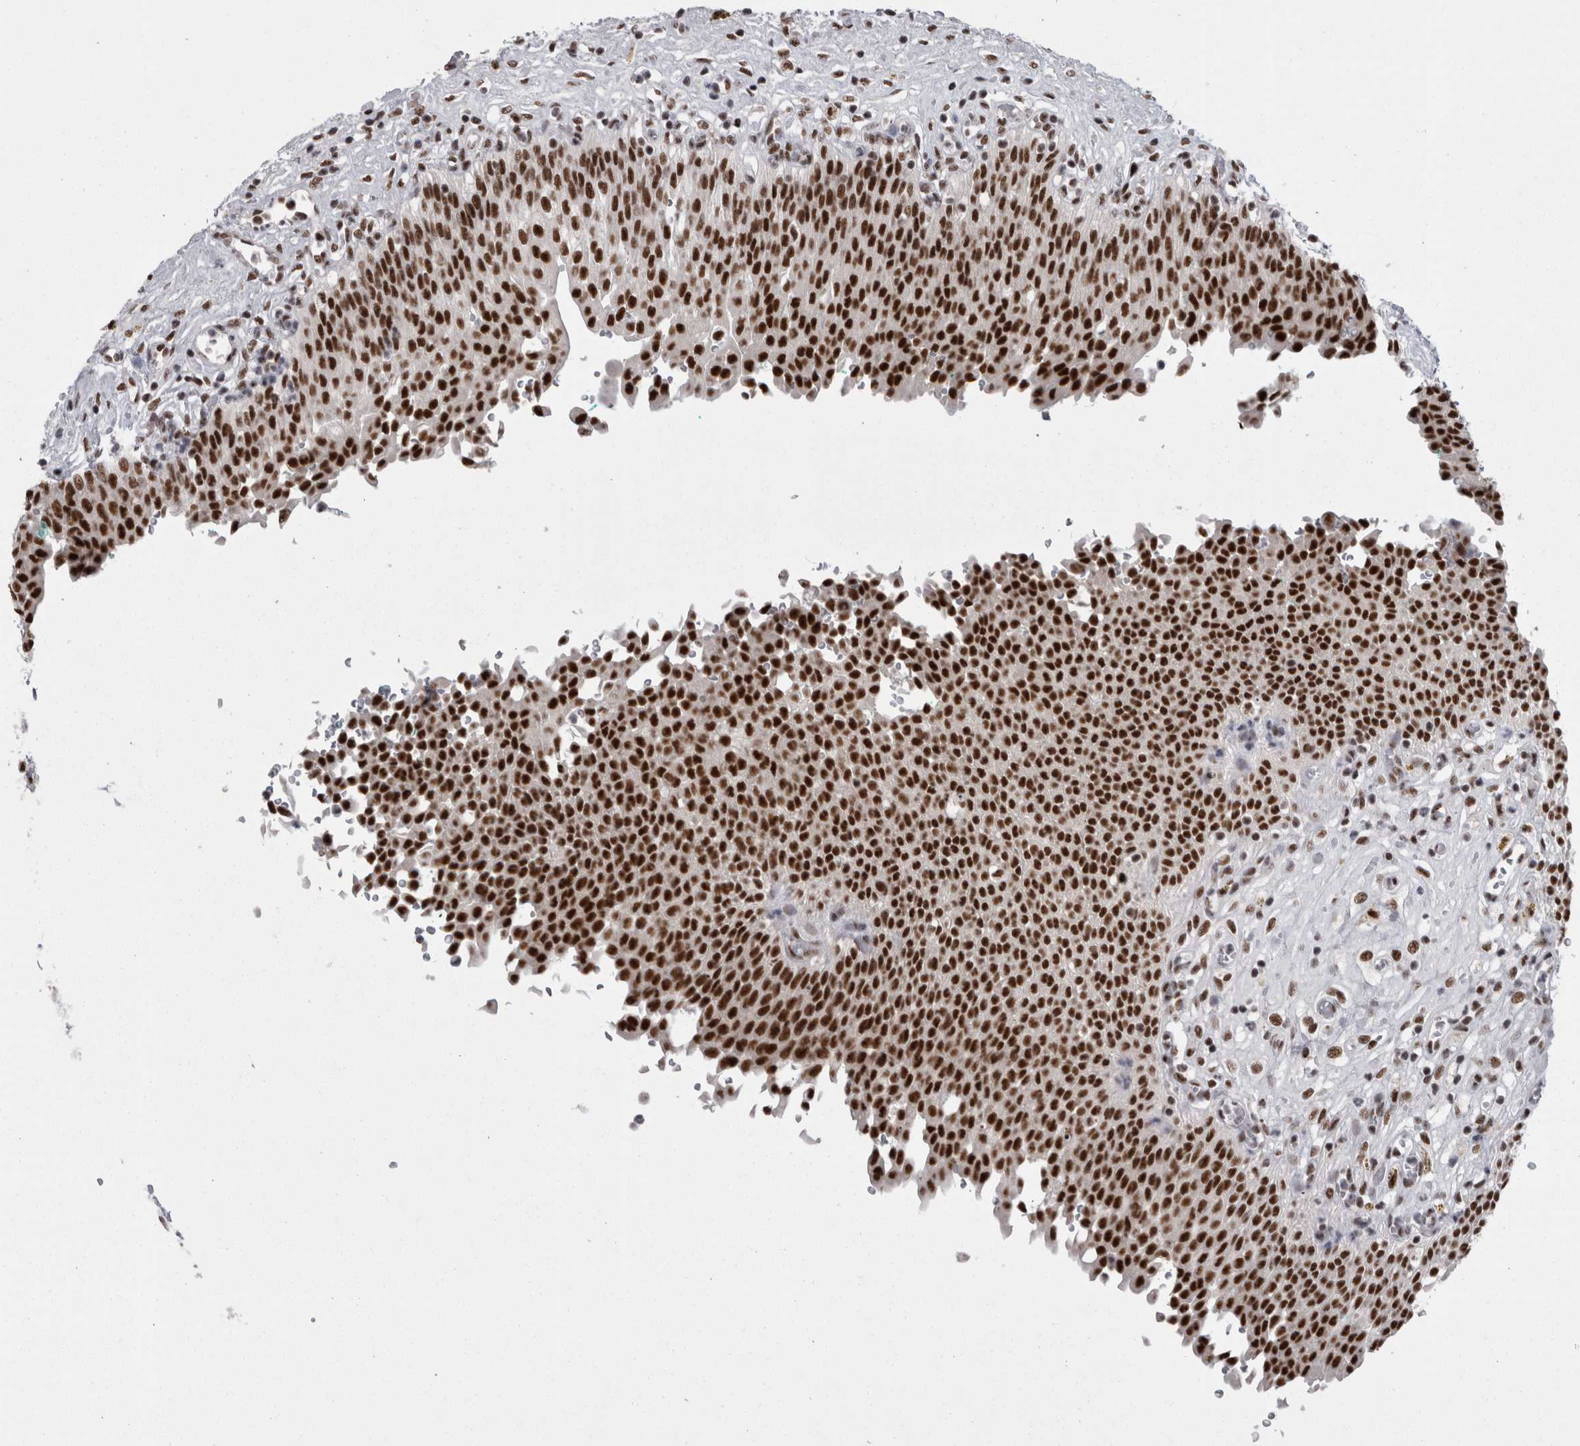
{"staining": {"intensity": "strong", "quantity": ">75%", "location": "nuclear"}, "tissue": "urinary bladder", "cell_type": "Urothelial cells", "image_type": "normal", "snomed": [{"axis": "morphology", "description": "Urothelial carcinoma, High grade"}, {"axis": "topography", "description": "Urinary bladder"}], "caption": "Normal urinary bladder demonstrates strong nuclear staining in about >75% of urothelial cells.", "gene": "SNRNP40", "patient": {"sex": "male", "age": 46}}